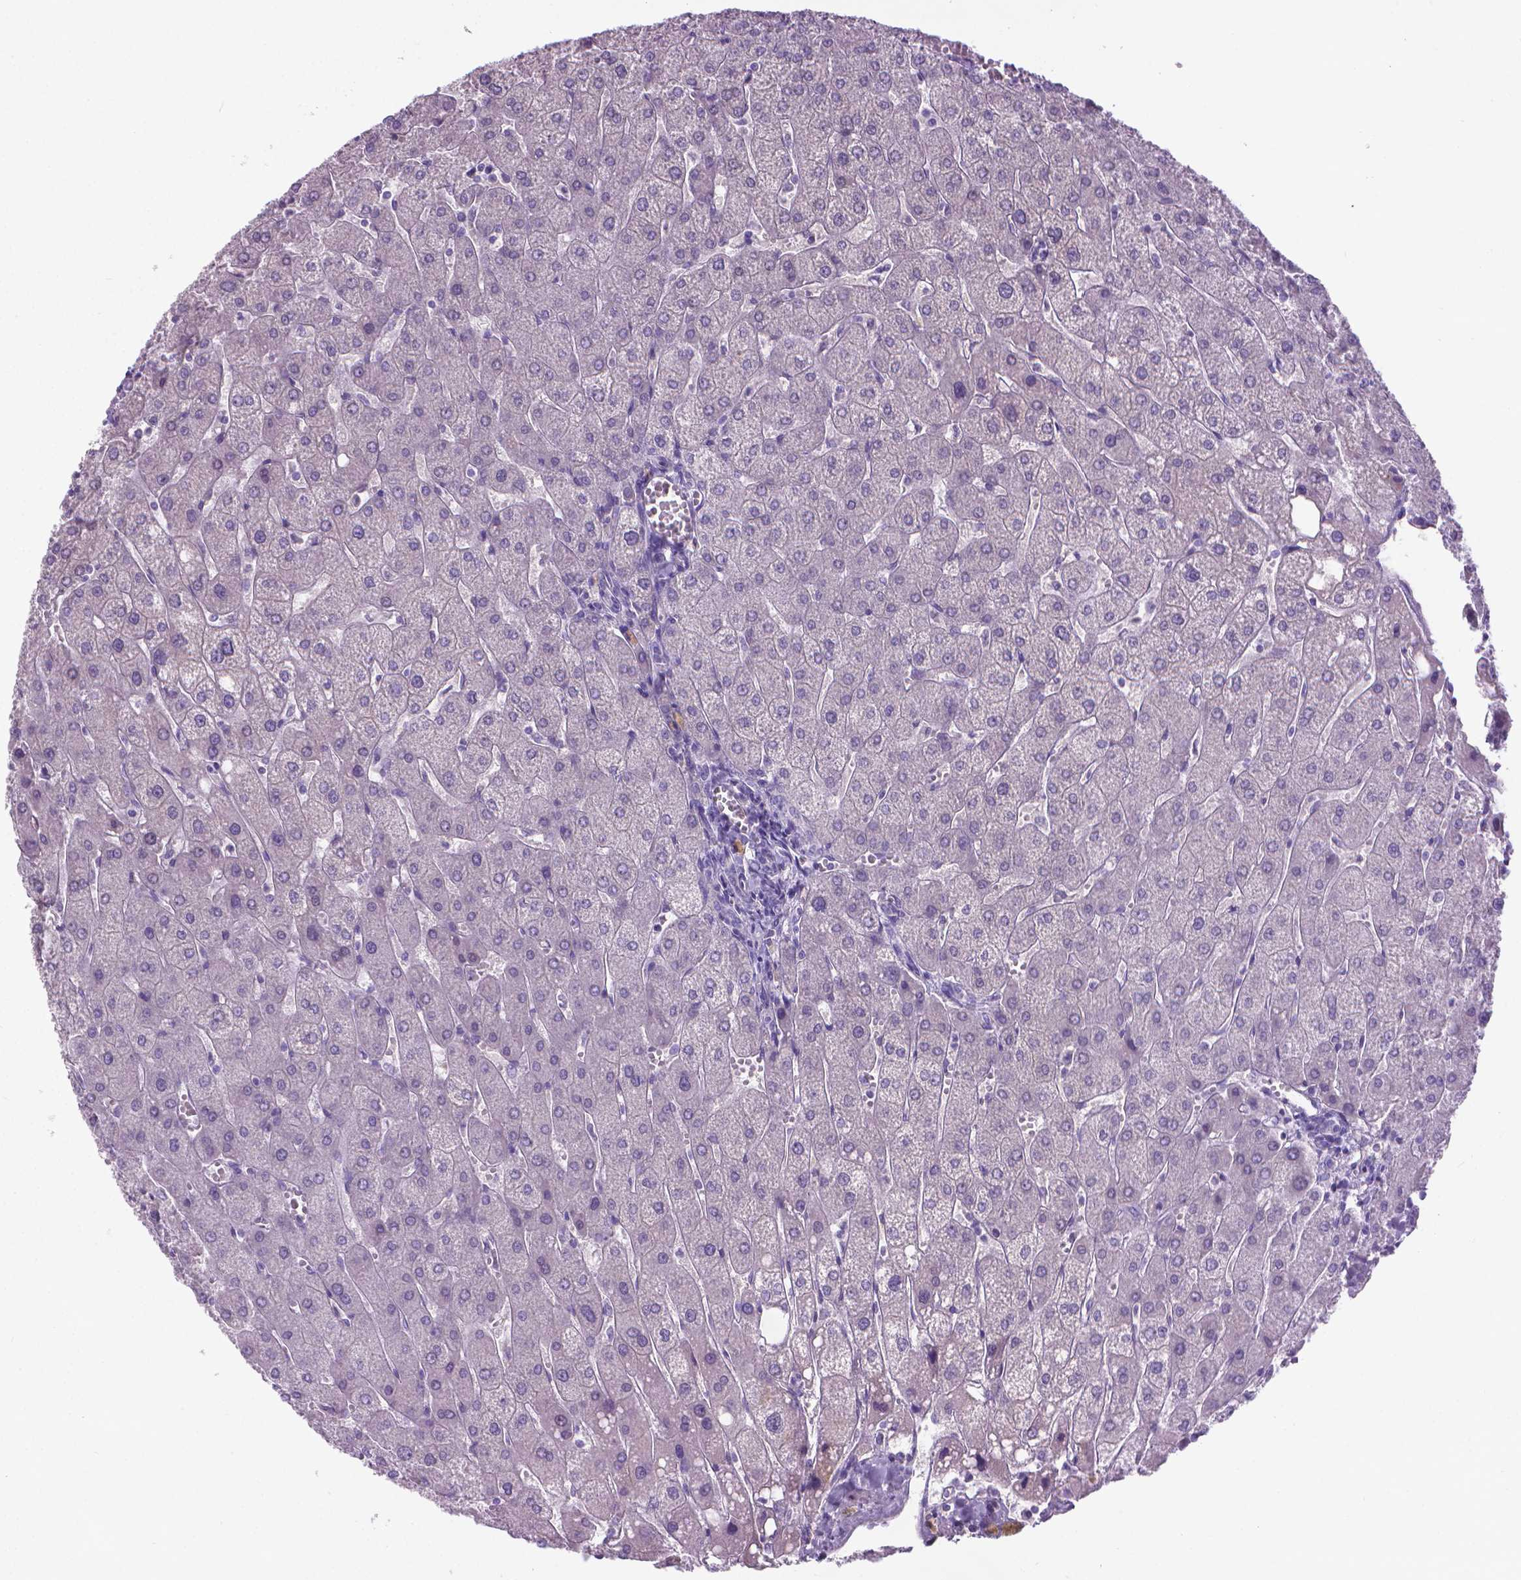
{"staining": {"intensity": "negative", "quantity": "none", "location": "none"}, "tissue": "liver", "cell_type": "Cholangiocytes", "image_type": "normal", "snomed": [{"axis": "morphology", "description": "Normal tissue, NOS"}, {"axis": "topography", "description": "Liver"}], "caption": "Immunohistochemistry (IHC) photomicrograph of benign liver: liver stained with DAB (3,3'-diaminobenzidine) reveals no significant protein expression in cholangiocytes. (IHC, brightfield microscopy, high magnification).", "gene": "SPAG6", "patient": {"sex": "male", "age": 67}}